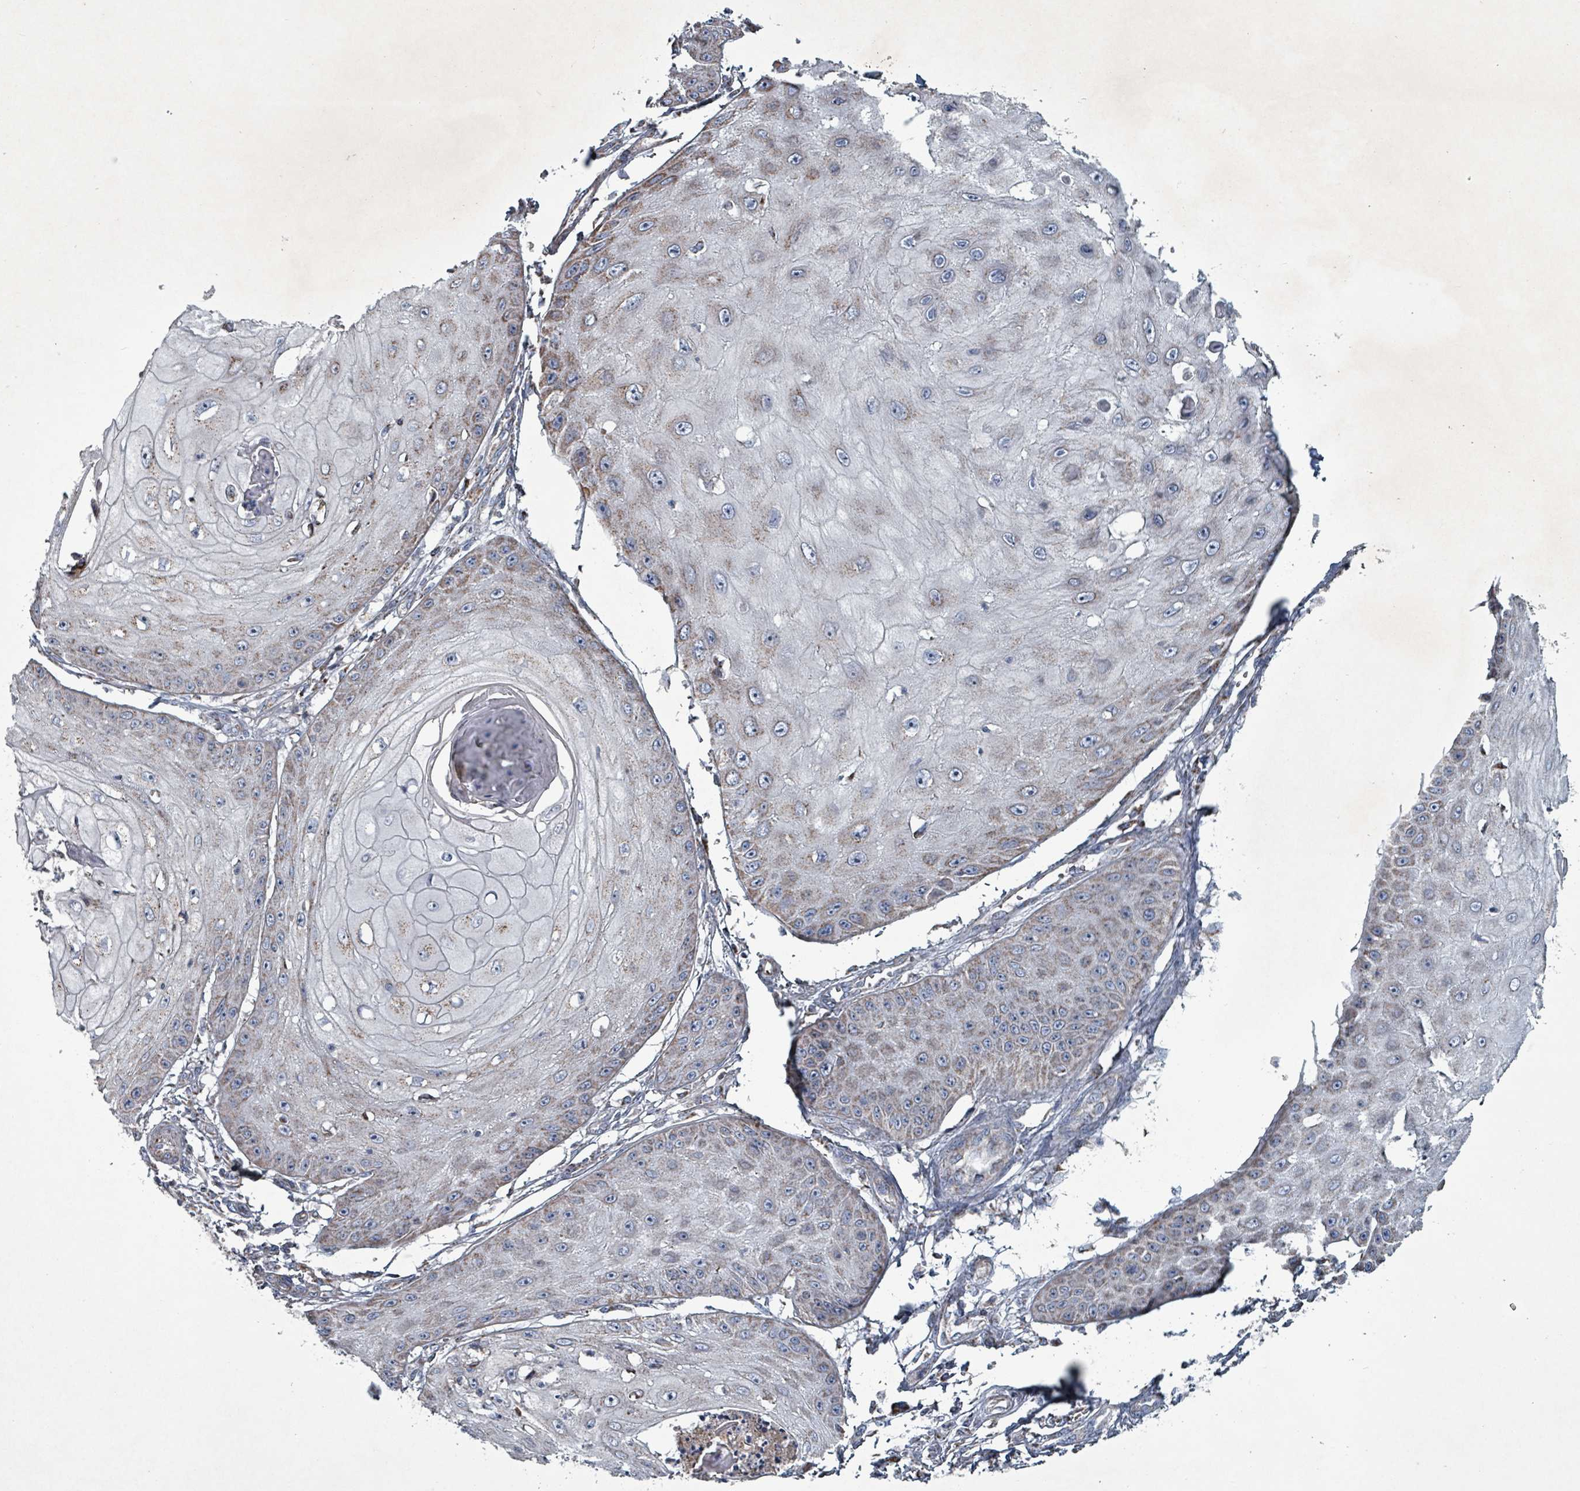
{"staining": {"intensity": "weak", "quantity": "25%-75%", "location": "cytoplasmic/membranous"}, "tissue": "skin cancer", "cell_type": "Tumor cells", "image_type": "cancer", "snomed": [{"axis": "morphology", "description": "Squamous cell carcinoma, NOS"}, {"axis": "topography", "description": "Skin"}], "caption": "Immunohistochemistry (IHC) micrograph of neoplastic tissue: squamous cell carcinoma (skin) stained using immunohistochemistry reveals low levels of weak protein expression localized specifically in the cytoplasmic/membranous of tumor cells, appearing as a cytoplasmic/membranous brown color.", "gene": "ABHD18", "patient": {"sex": "male", "age": 70}}